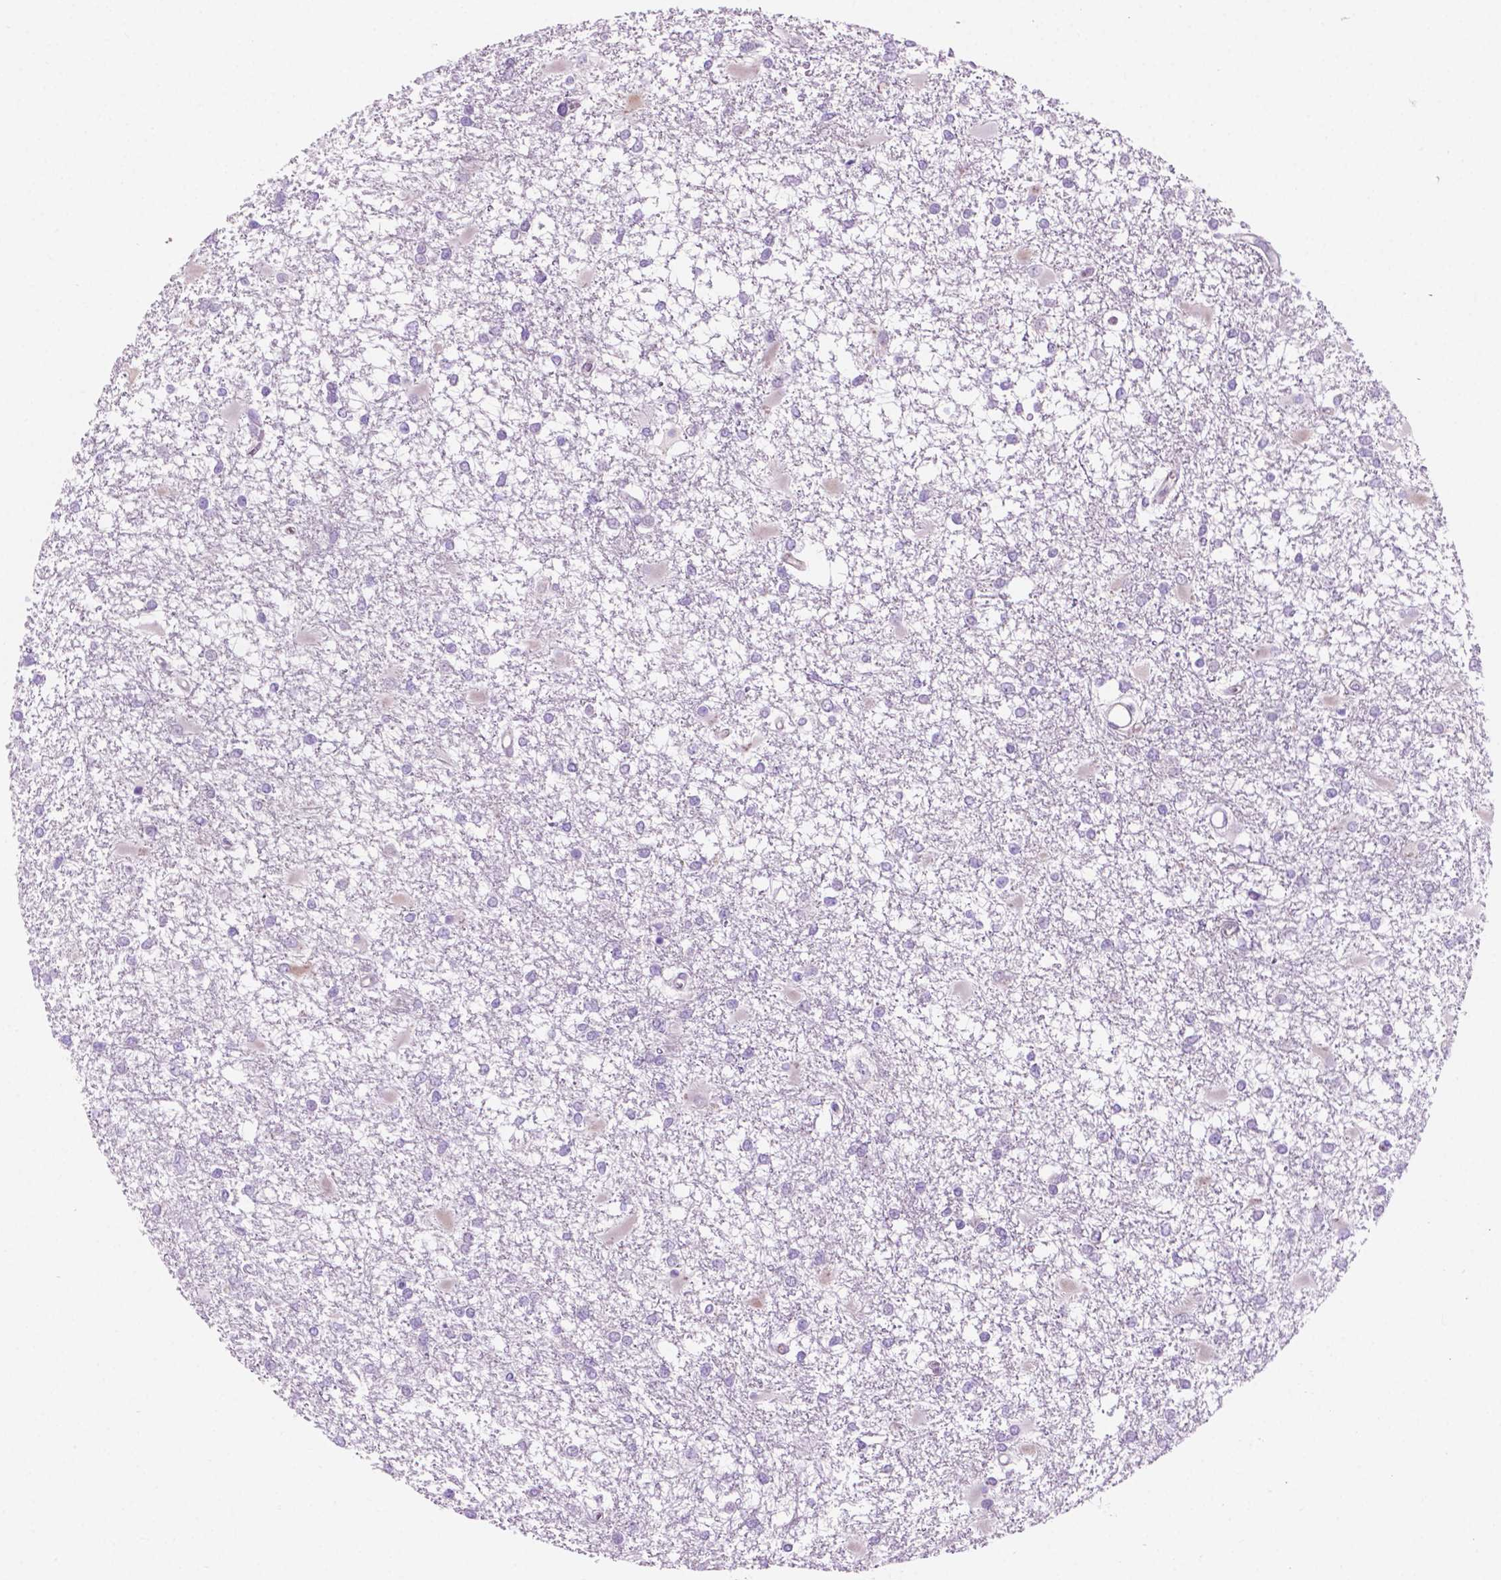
{"staining": {"intensity": "negative", "quantity": "none", "location": "none"}, "tissue": "glioma", "cell_type": "Tumor cells", "image_type": "cancer", "snomed": [{"axis": "morphology", "description": "Glioma, malignant, High grade"}, {"axis": "topography", "description": "Cerebral cortex"}], "caption": "High power microscopy histopathology image of an immunohistochemistry histopathology image of high-grade glioma (malignant), revealing no significant positivity in tumor cells.", "gene": "GRIN2B", "patient": {"sex": "male", "age": 79}}